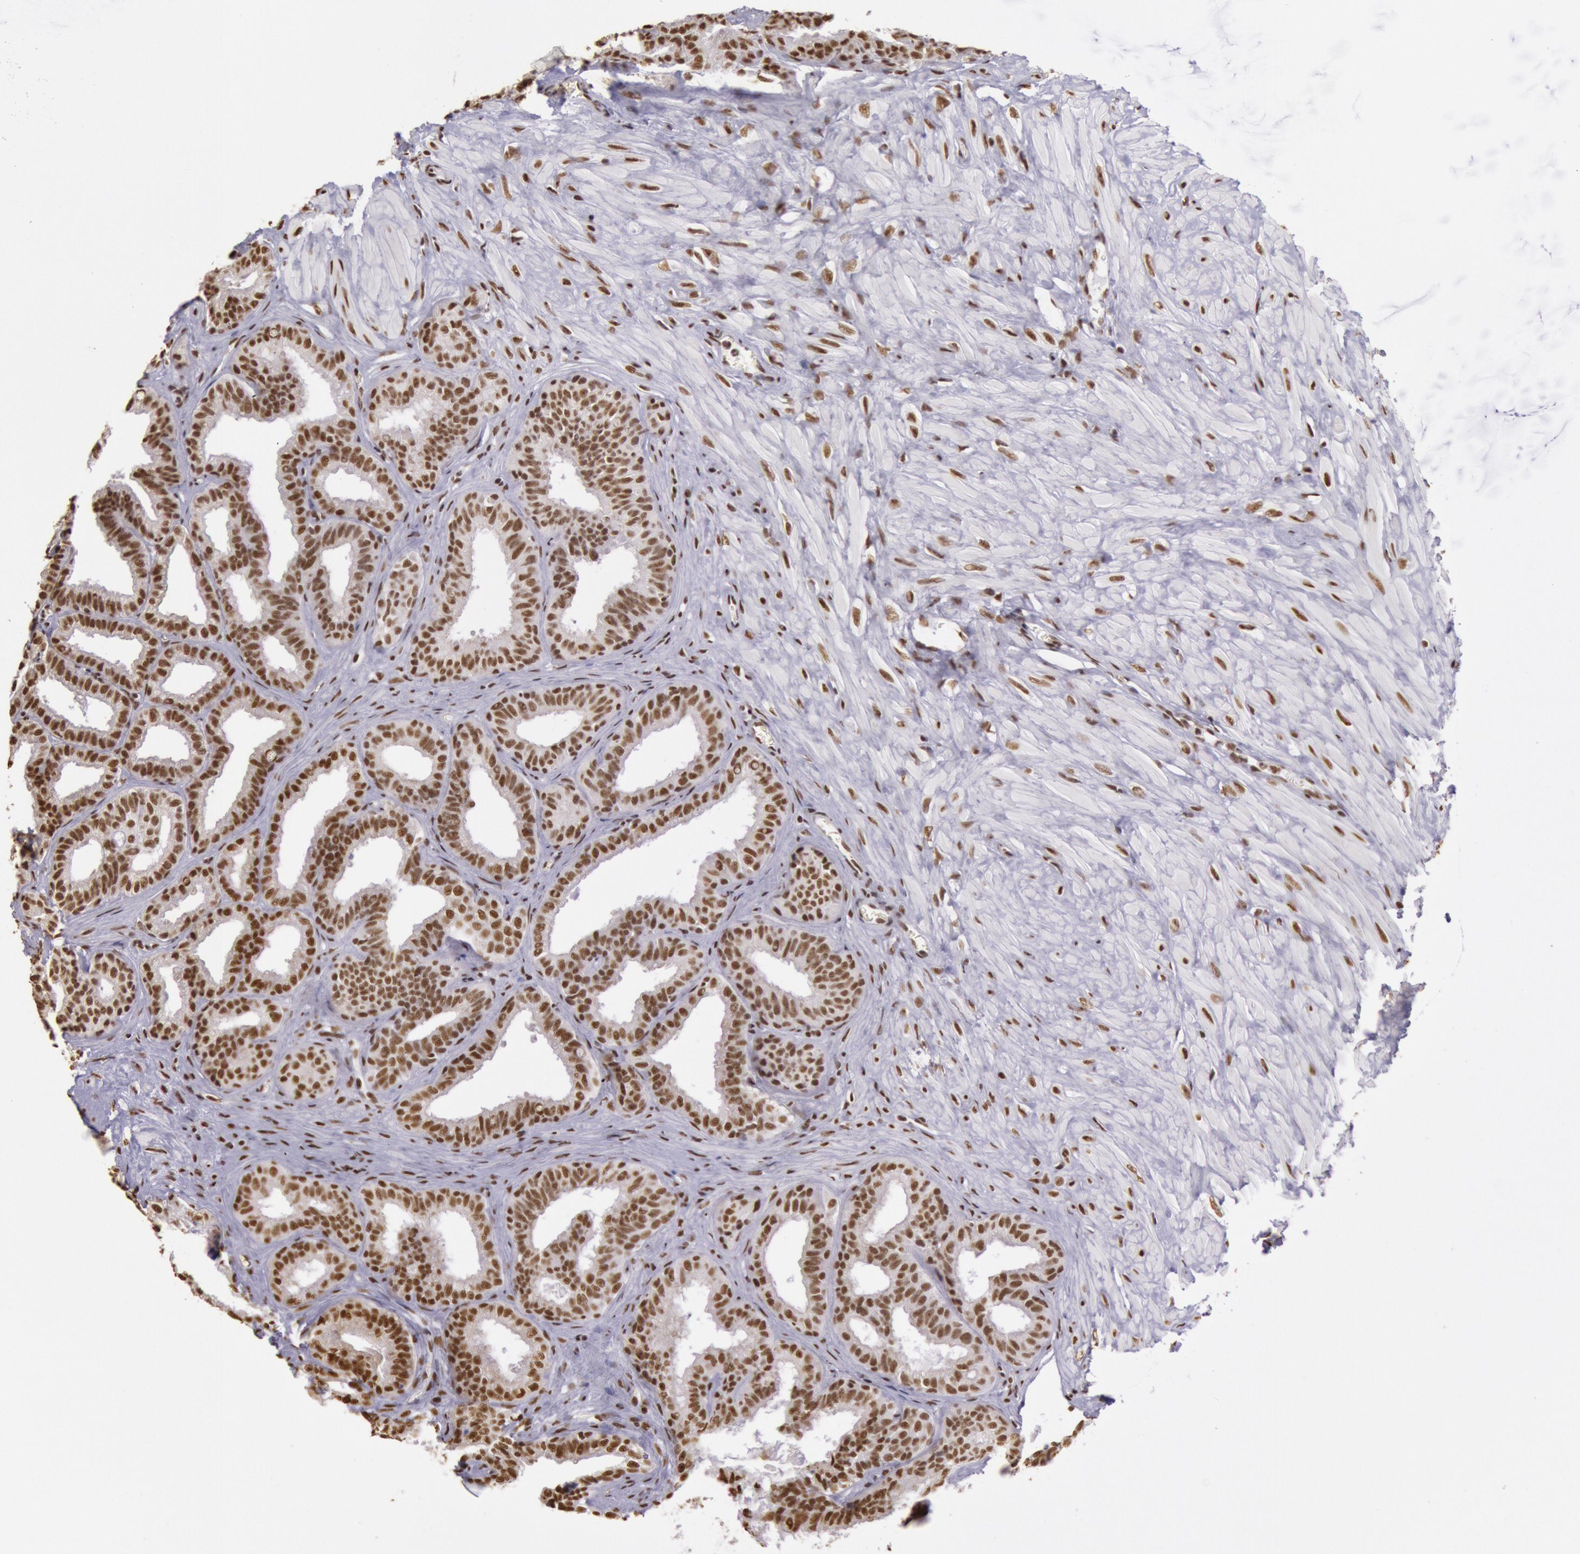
{"staining": {"intensity": "strong", "quantity": ">75%", "location": "nuclear"}, "tissue": "seminal vesicle", "cell_type": "Glandular cells", "image_type": "normal", "snomed": [{"axis": "morphology", "description": "Normal tissue, NOS"}, {"axis": "topography", "description": "Seminal veicle"}], "caption": "Strong nuclear expression is identified in about >75% of glandular cells in unremarkable seminal vesicle. The staining is performed using DAB (3,3'-diaminobenzidine) brown chromogen to label protein expression. The nuclei are counter-stained blue using hematoxylin.", "gene": "HNRNPH1", "patient": {"sex": "male", "age": 26}}